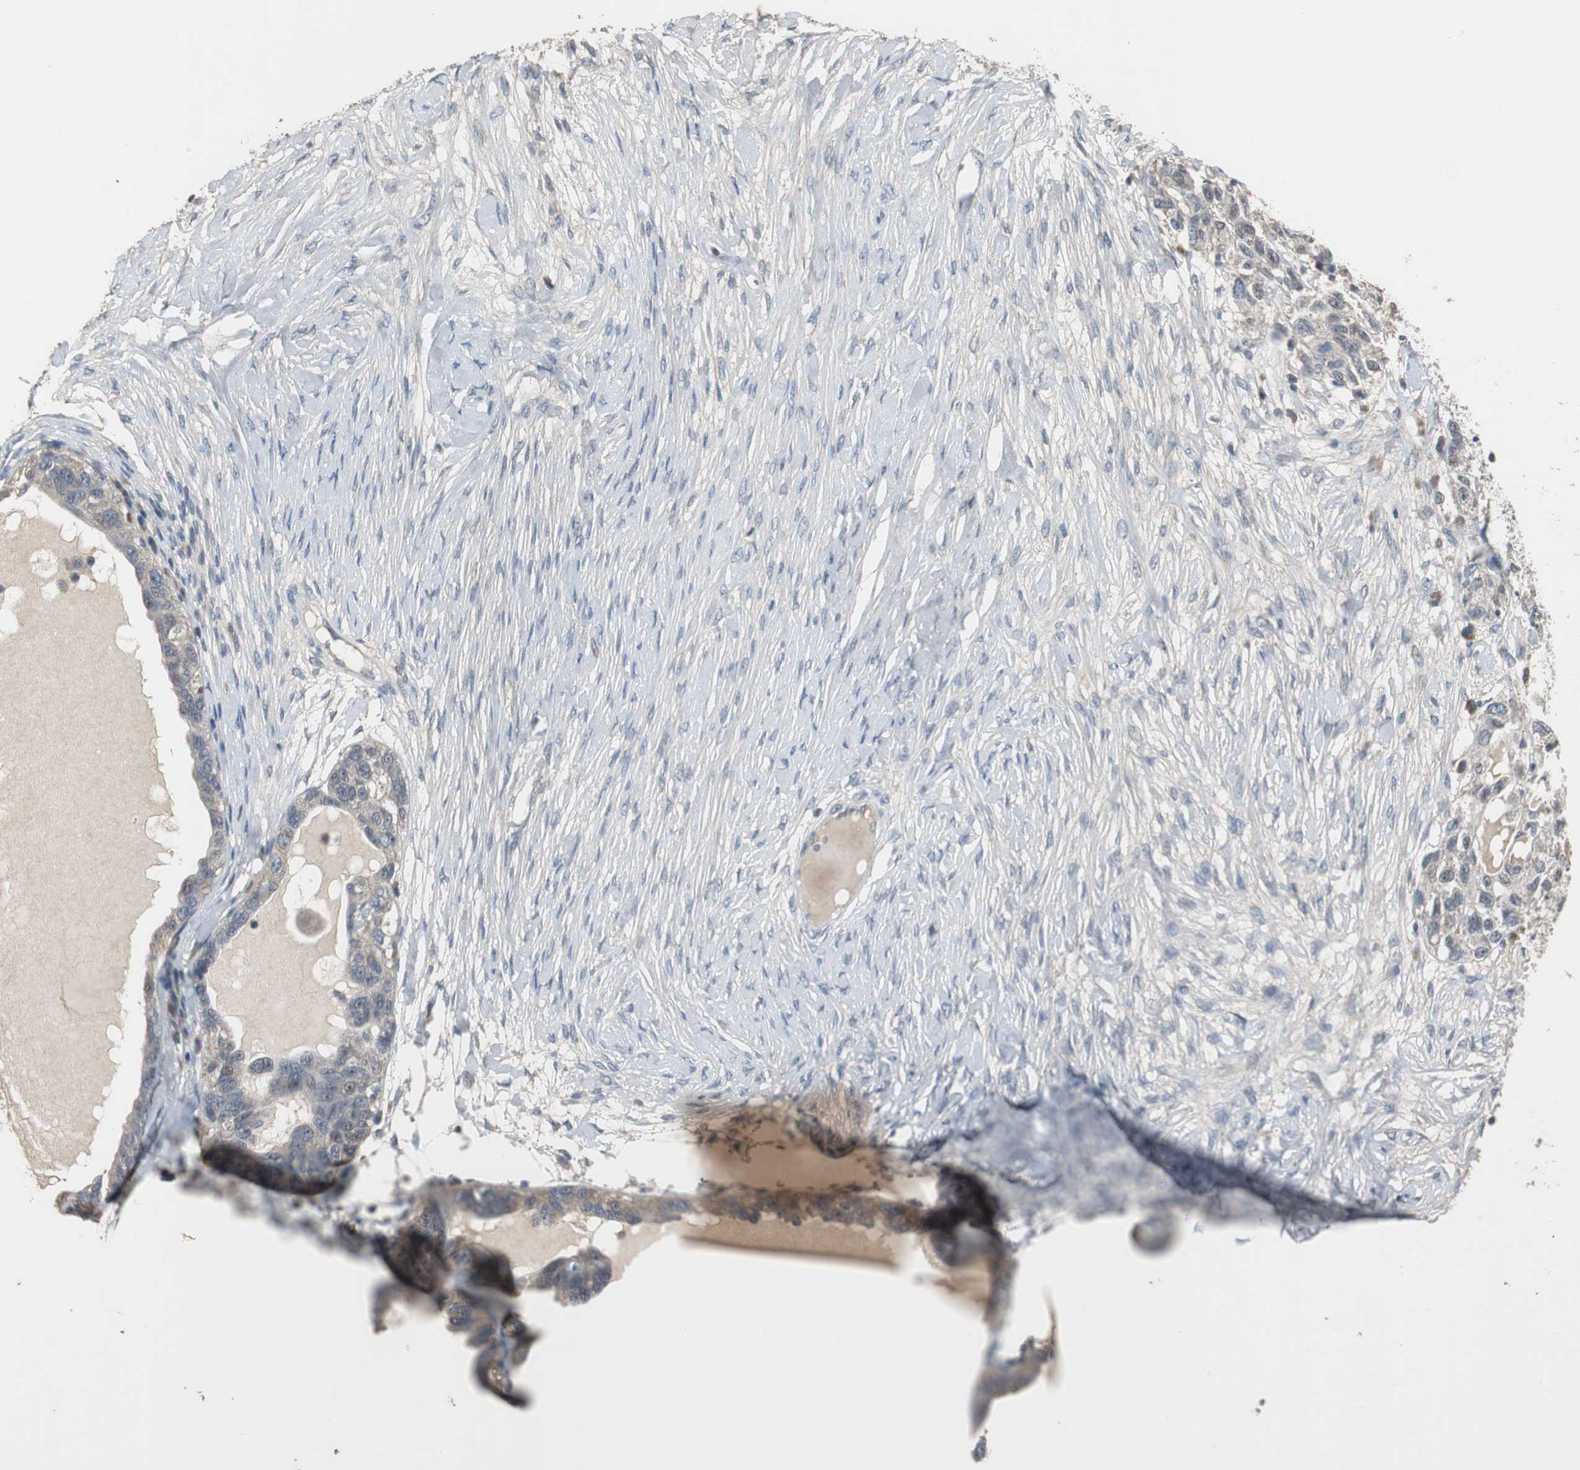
{"staining": {"intensity": "weak", "quantity": ">75%", "location": "cytoplasmic/membranous"}, "tissue": "ovarian cancer", "cell_type": "Tumor cells", "image_type": "cancer", "snomed": [{"axis": "morphology", "description": "Cystadenocarcinoma, serous, NOS"}, {"axis": "topography", "description": "Ovary"}], "caption": "The histopathology image demonstrates immunohistochemical staining of serous cystadenocarcinoma (ovarian). There is weak cytoplasmic/membranous expression is present in approximately >75% of tumor cells.", "gene": "MYT1", "patient": {"sex": "female", "age": 82}}